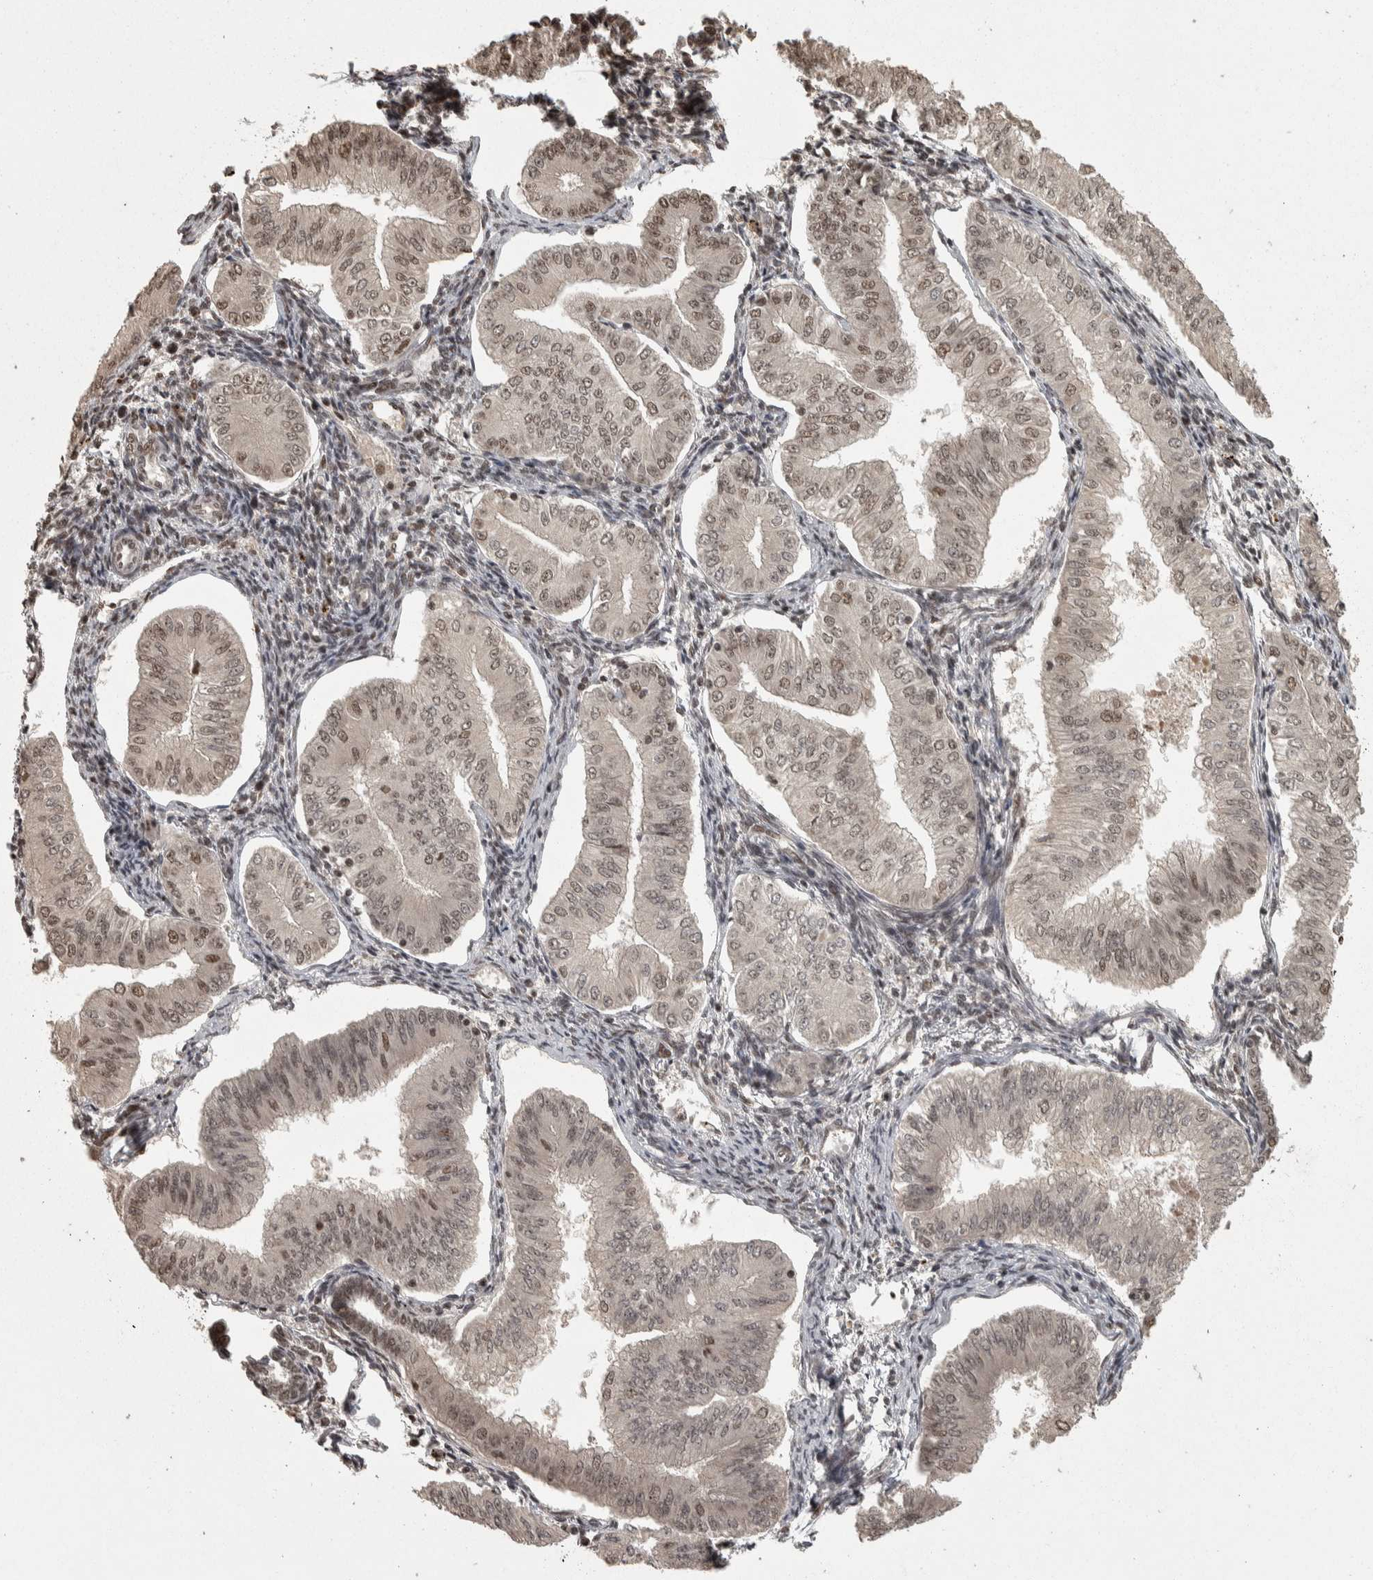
{"staining": {"intensity": "moderate", "quantity": ">75%", "location": "nuclear"}, "tissue": "endometrial cancer", "cell_type": "Tumor cells", "image_type": "cancer", "snomed": [{"axis": "morphology", "description": "Normal tissue, NOS"}, {"axis": "morphology", "description": "Adenocarcinoma, NOS"}, {"axis": "topography", "description": "Endometrium"}], "caption": "Immunohistochemistry (IHC) image of human adenocarcinoma (endometrial) stained for a protein (brown), which exhibits medium levels of moderate nuclear expression in approximately >75% of tumor cells.", "gene": "ZFHX4", "patient": {"sex": "female", "age": 53}}